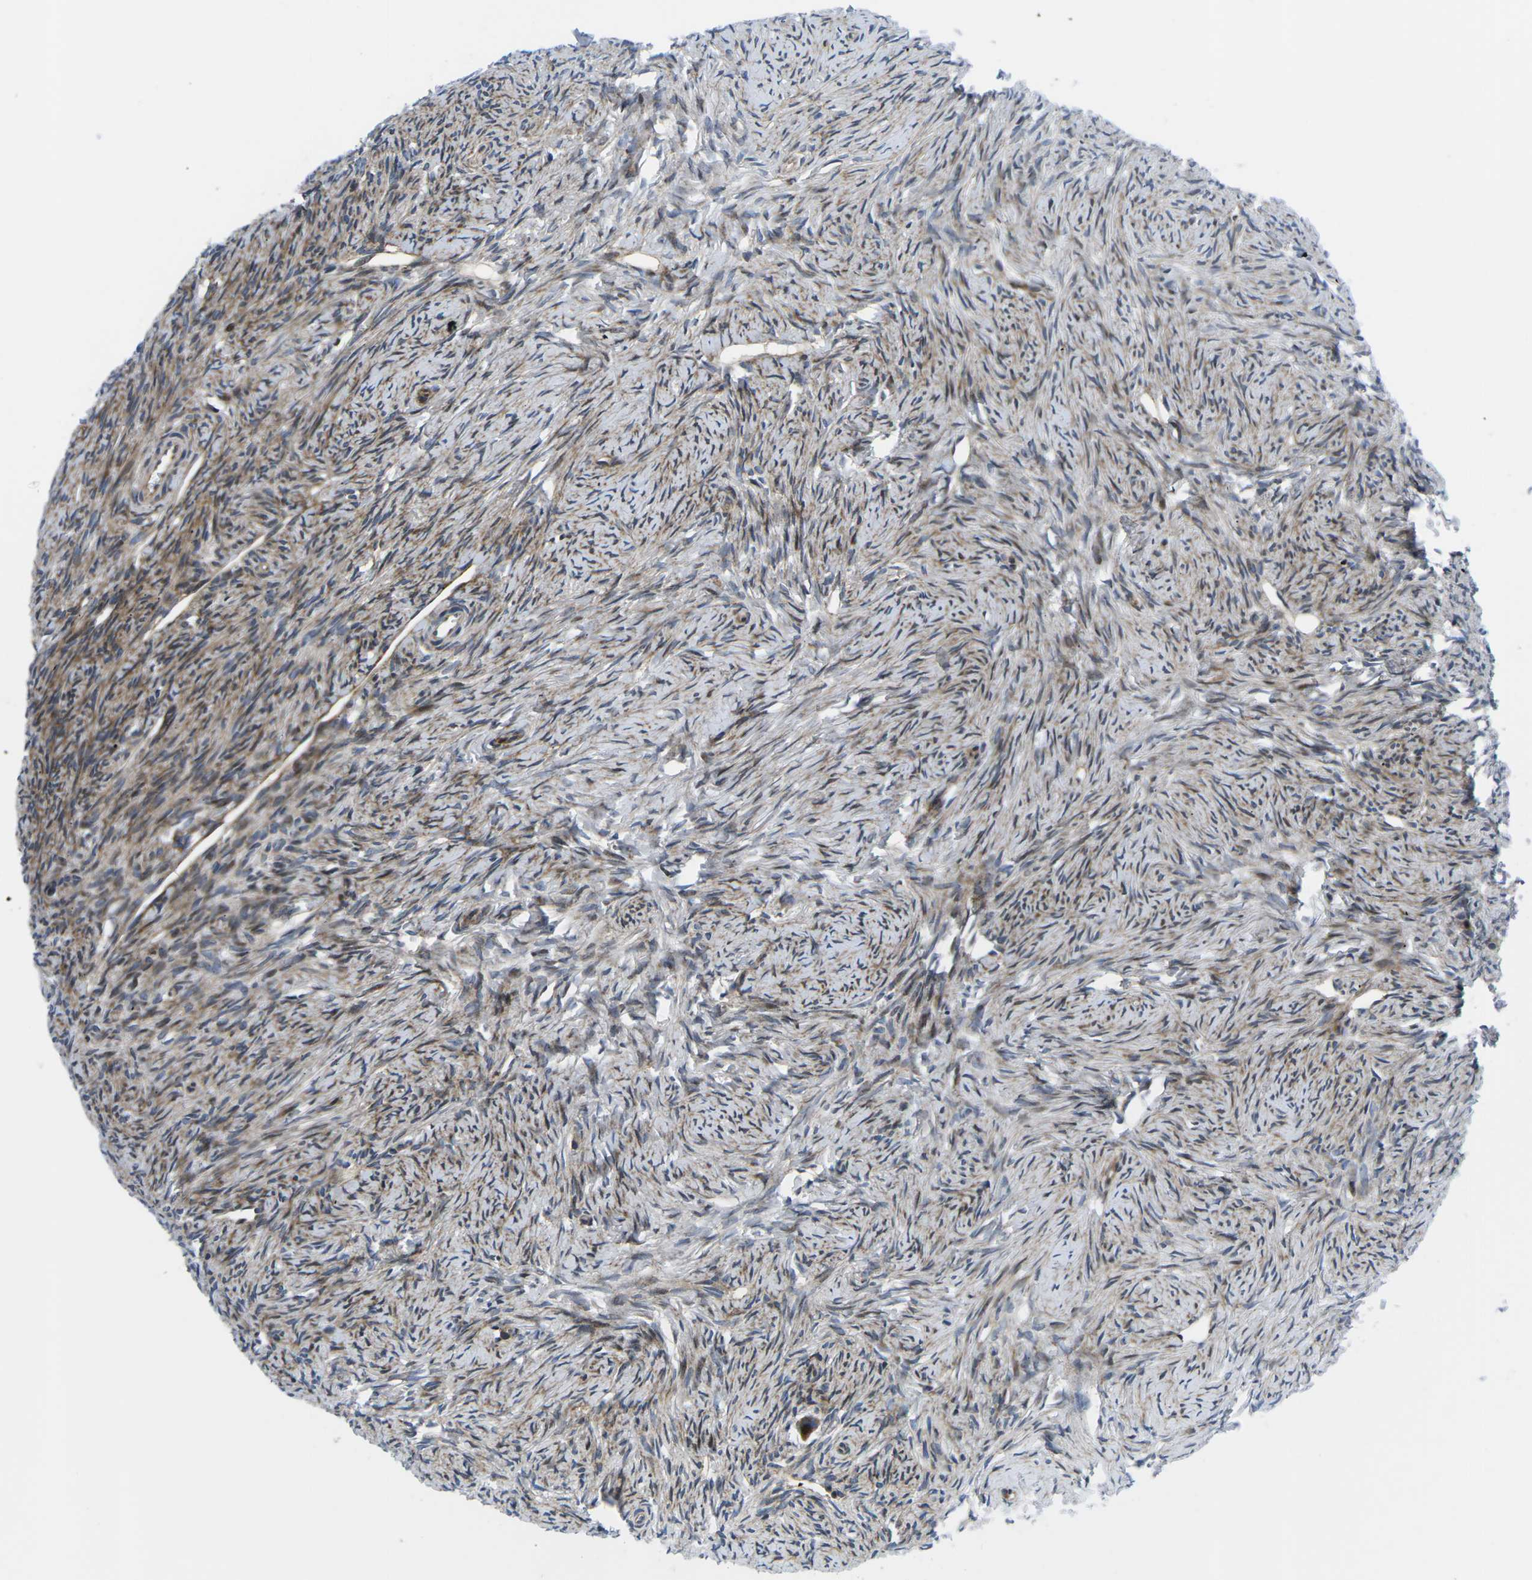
{"staining": {"intensity": "strong", "quantity": ">75%", "location": "cytoplasmic/membranous"}, "tissue": "ovary", "cell_type": "Follicle cells", "image_type": "normal", "snomed": [{"axis": "morphology", "description": "Normal tissue, NOS"}, {"axis": "topography", "description": "Ovary"}], "caption": "Immunohistochemical staining of normal ovary exhibits >75% levels of strong cytoplasmic/membranous protein expression in approximately >75% of follicle cells. (DAB (3,3'-diaminobenzidine) = brown stain, brightfield microscopy at high magnification).", "gene": "EIF4E", "patient": {"sex": "female", "age": 33}}